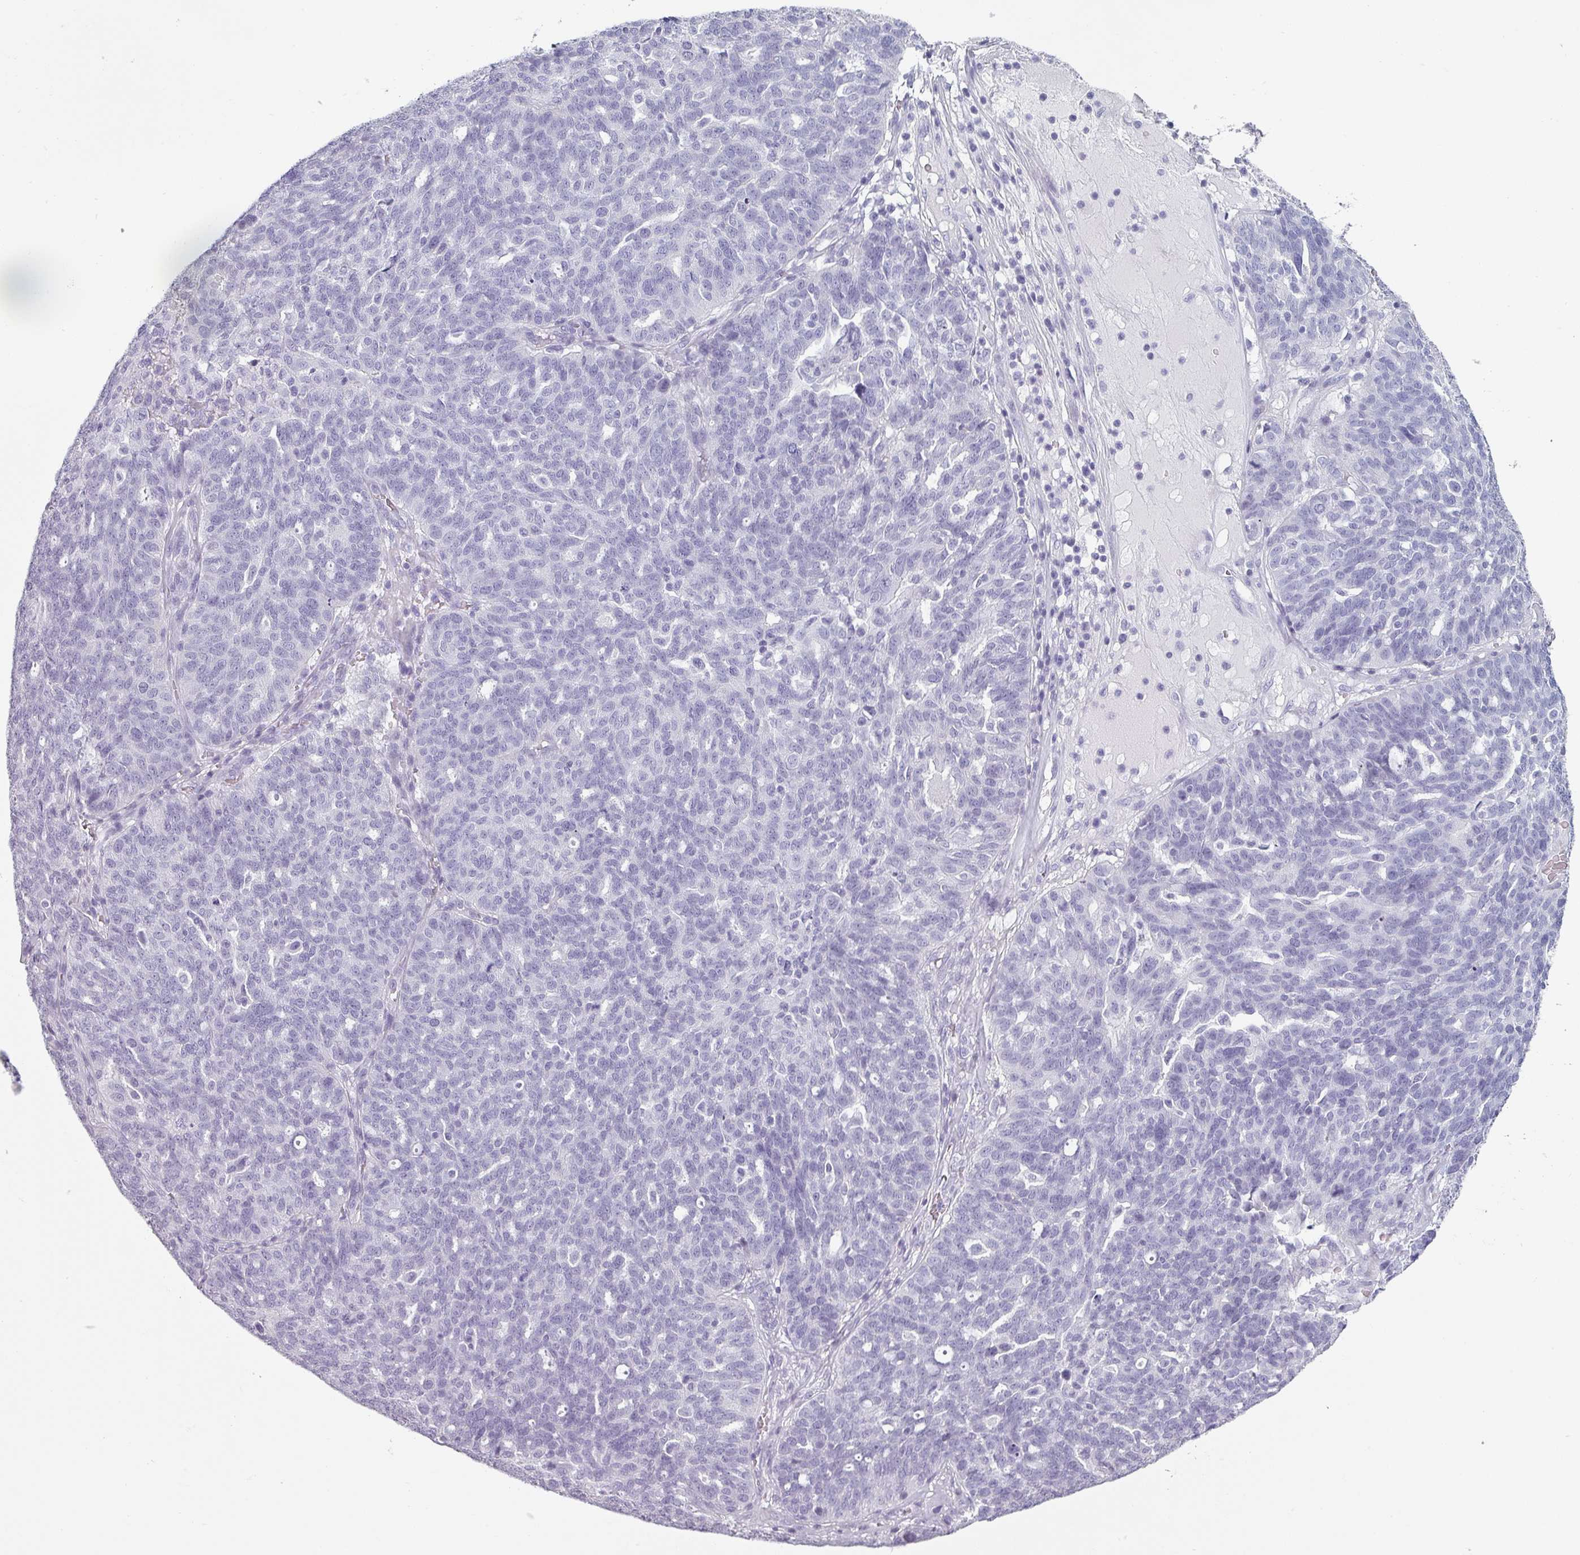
{"staining": {"intensity": "negative", "quantity": "none", "location": "none"}, "tissue": "ovarian cancer", "cell_type": "Tumor cells", "image_type": "cancer", "snomed": [{"axis": "morphology", "description": "Cystadenocarcinoma, serous, NOS"}, {"axis": "topography", "description": "Ovary"}], "caption": "High power microscopy histopathology image of an immunohistochemistry photomicrograph of ovarian cancer (serous cystadenocarcinoma), revealing no significant staining in tumor cells.", "gene": "SFTPA1", "patient": {"sex": "female", "age": 59}}